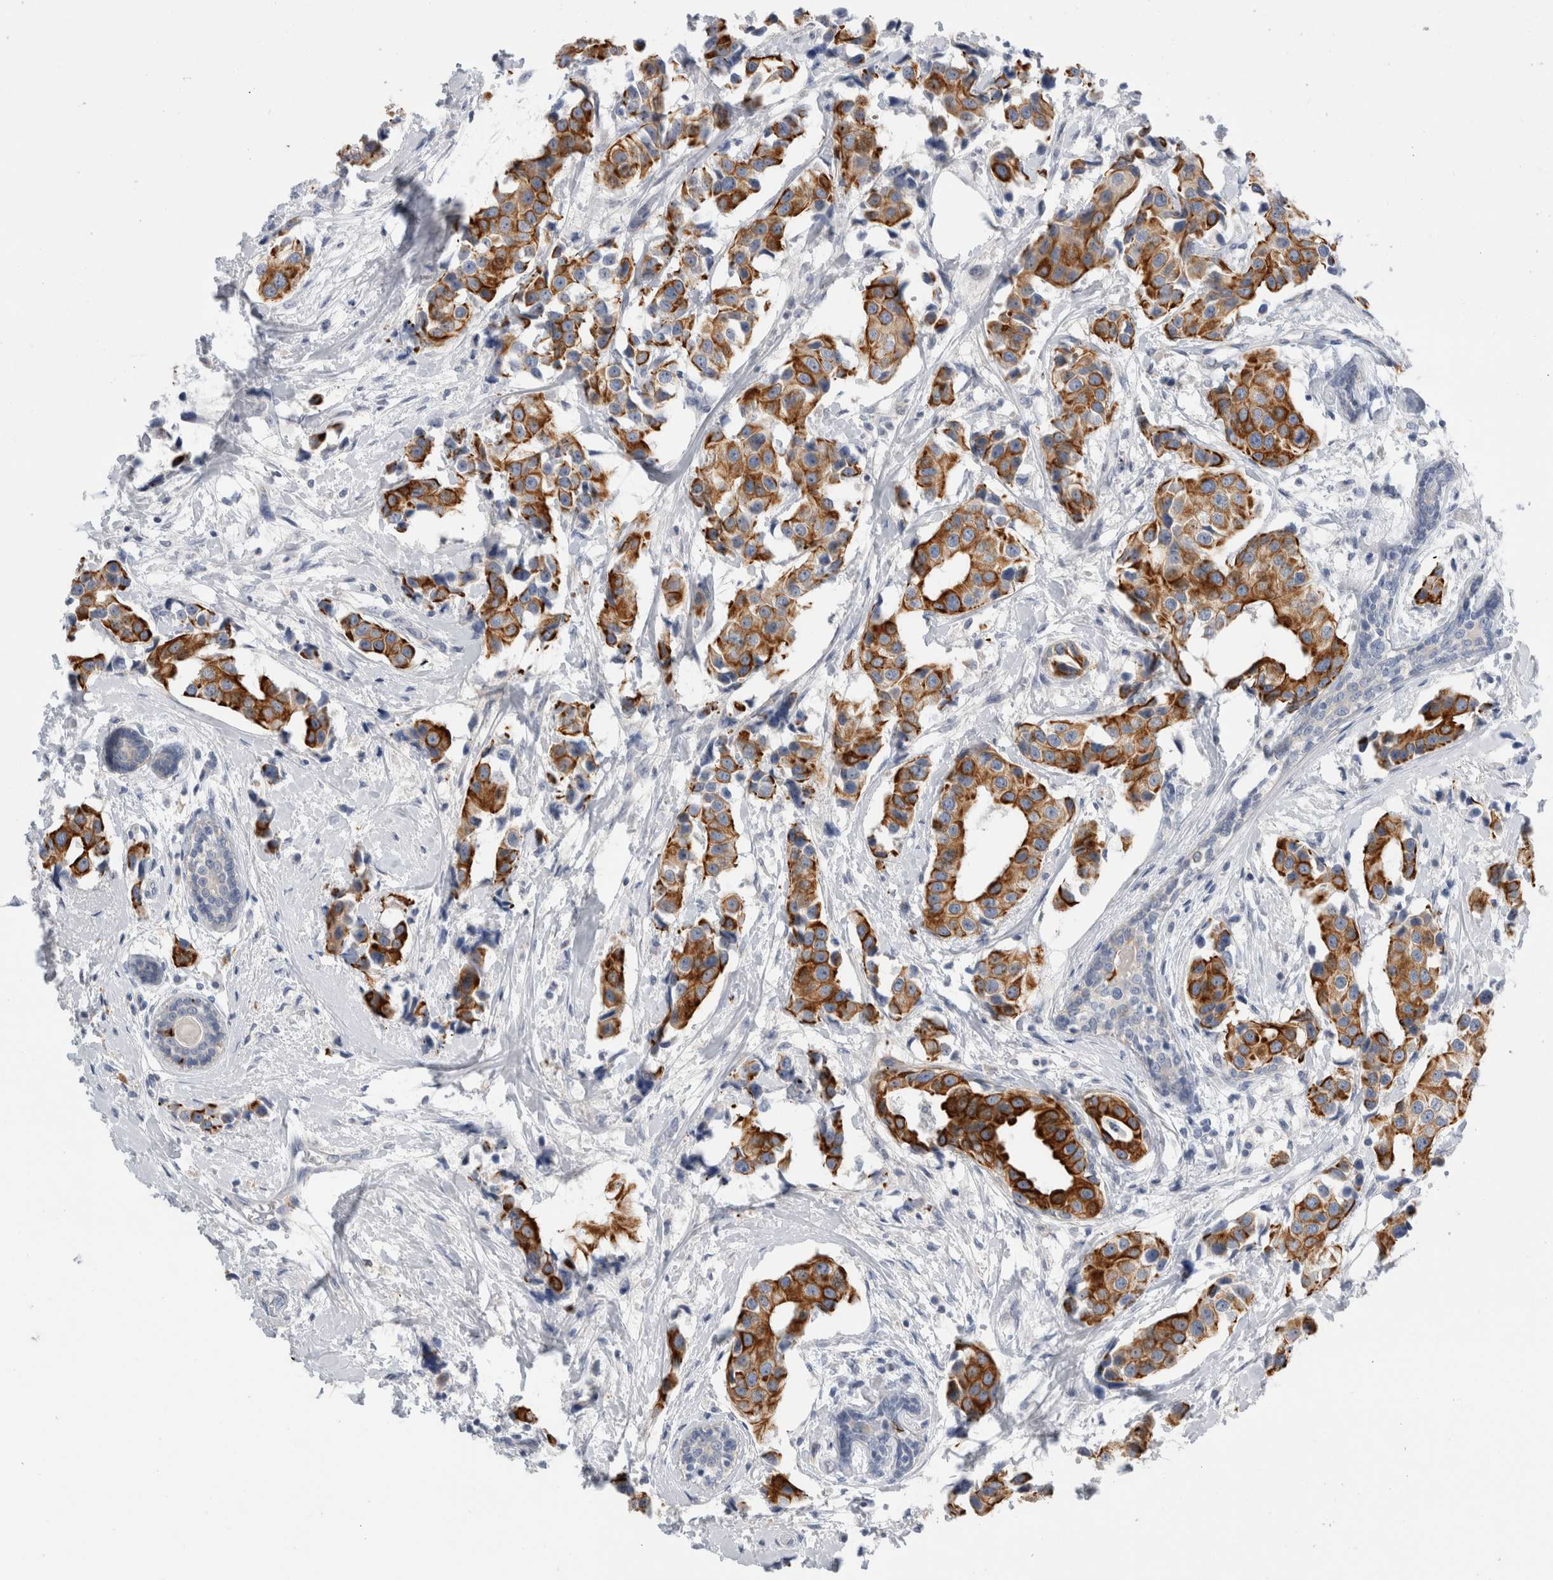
{"staining": {"intensity": "strong", "quantity": ">75%", "location": "cytoplasmic/membranous"}, "tissue": "breast cancer", "cell_type": "Tumor cells", "image_type": "cancer", "snomed": [{"axis": "morphology", "description": "Normal tissue, NOS"}, {"axis": "morphology", "description": "Duct carcinoma"}, {"axis": "topography", "description": "Breast"}], "caption": "Tumor cells display high levels of strong cytoplasmic/membranous positivity in approximately >75% of cells in human invasive ductal carcinoma (breast). (DAB (3,3'-diaminobenzidine) = brown stain, brightfield microscopy at high magnification).", "gene": "SLC20A2", "patient": {"sex": "female", "age": 39}}